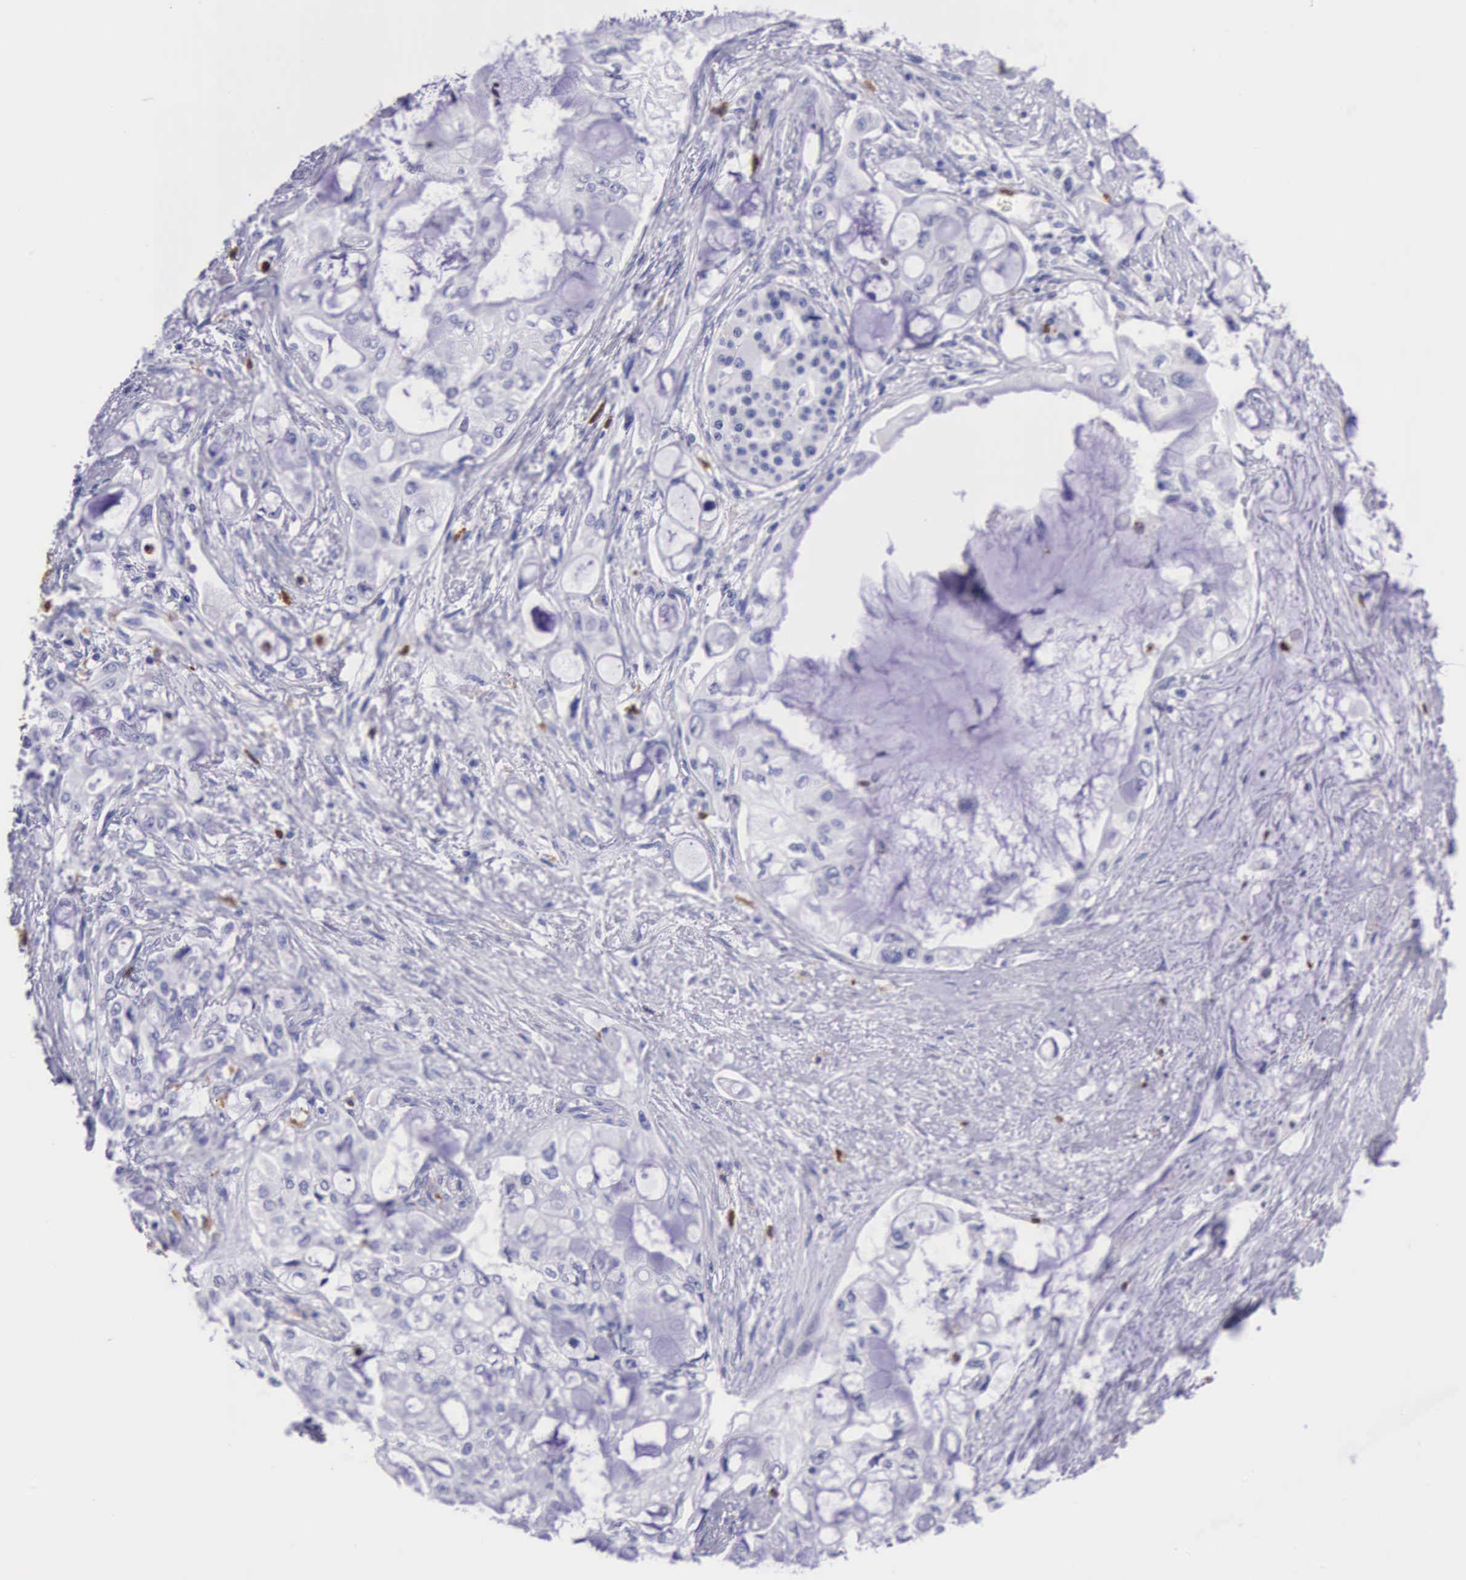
{"staining": {"intensity": "negative", "quantity": "none", "location": "none"}, "tissue": "pancreatic cancer", "cell_type": "Tumor cells", "image_type": "cancer", "snomed": [{"axis": "morphology", "description": "Adenocarcinoma, NOS"}, {"axis": "topography", "description": "Pancreas"}], "caption": "Photomicrograph shows no significant protein positivity in tumor cells of pancreatic cancer (adenocarcinoma).", "gene": "FCN1", "patient": {"sex": "female", "age": 70}}